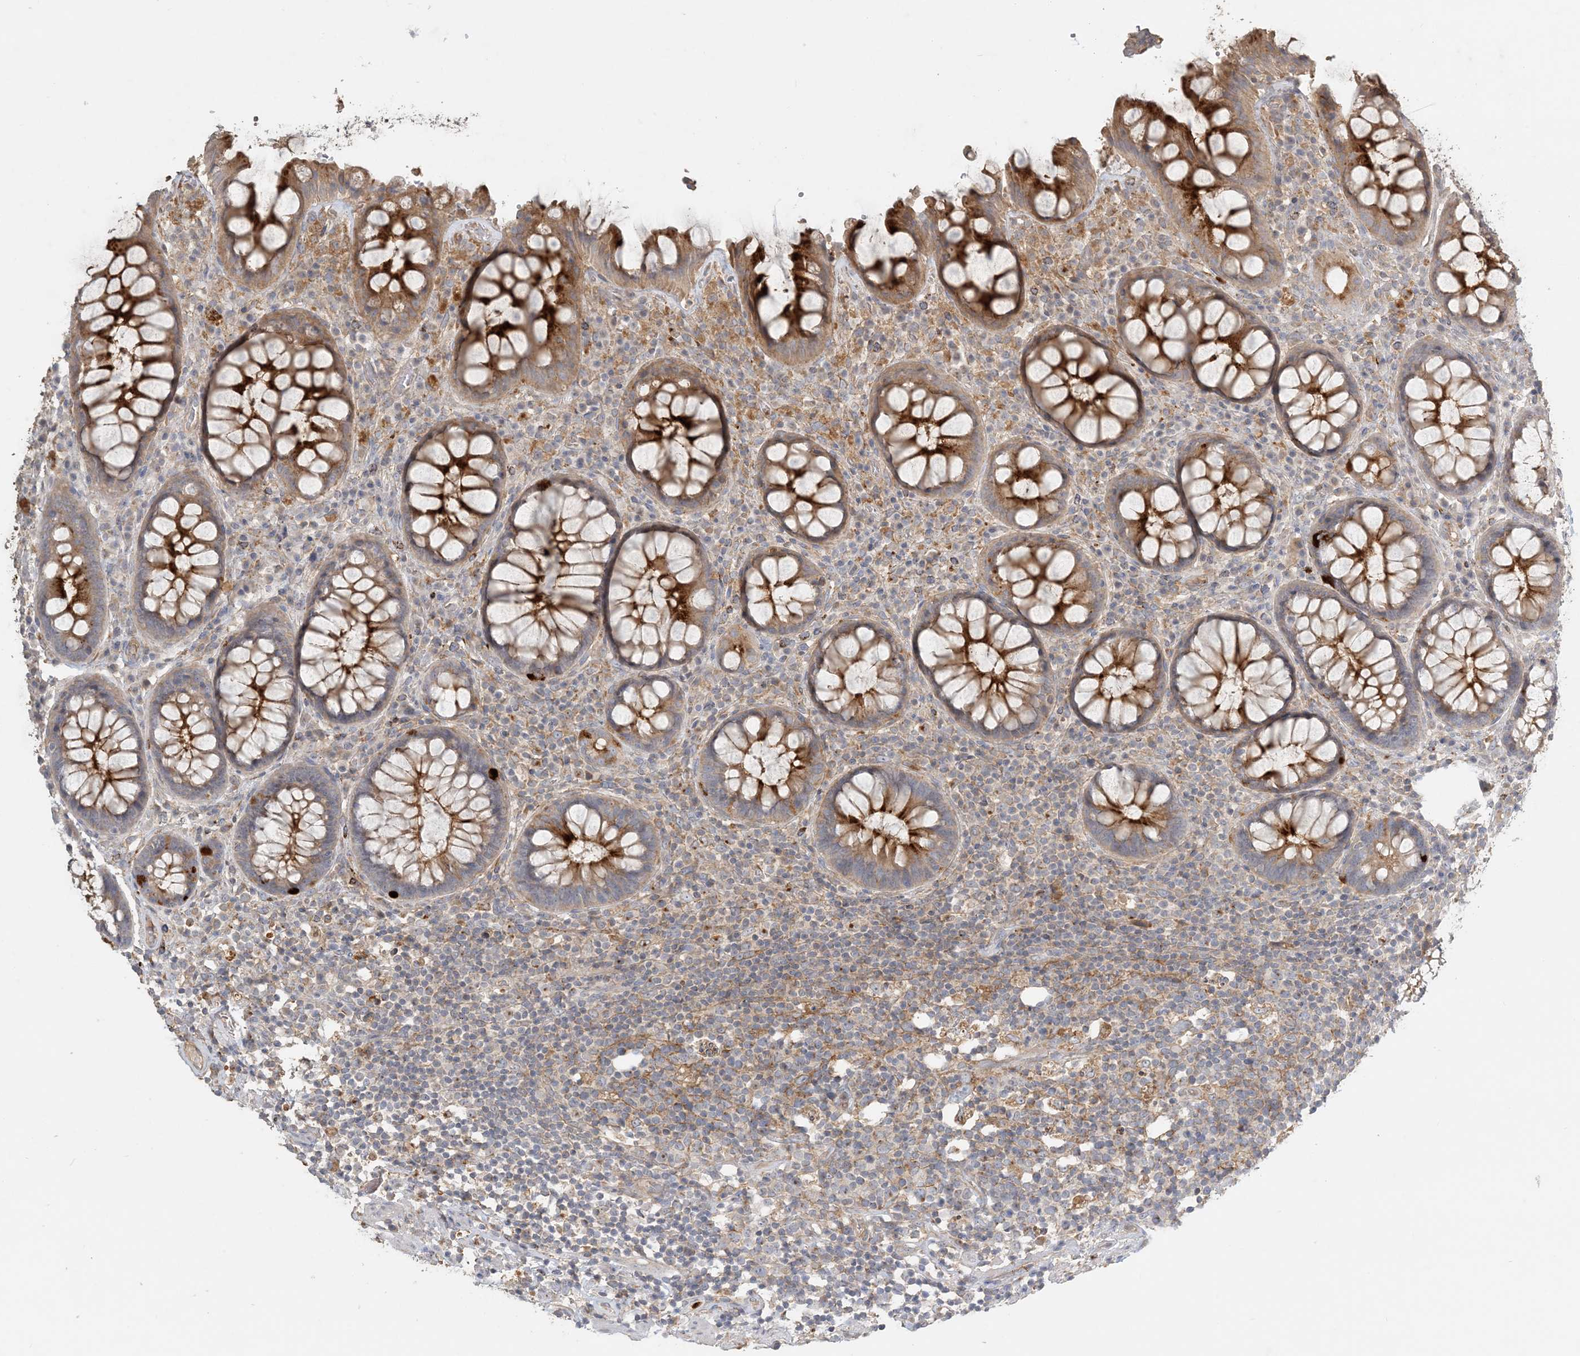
{"staining": {"intensity": "strong", "quantity": ">75%", "location": "cytoplasmic/membranous"}, "tissue": "rectum", "cell_type": "Glandular cells", "image_type": "normal", "snomed": [{"axis": "morphology", "description": "Normal tissue, NOS"}, {"axis": "topography", "description": "Rectum"}], "caption": "Brown immunohistochemical staining in normal rectum displays strong cytoplasmic/membranous staining in approximately >75% of glandular cells.", "gene": "SPPL2A", "patient": {"sex": "male", "age": 64}}